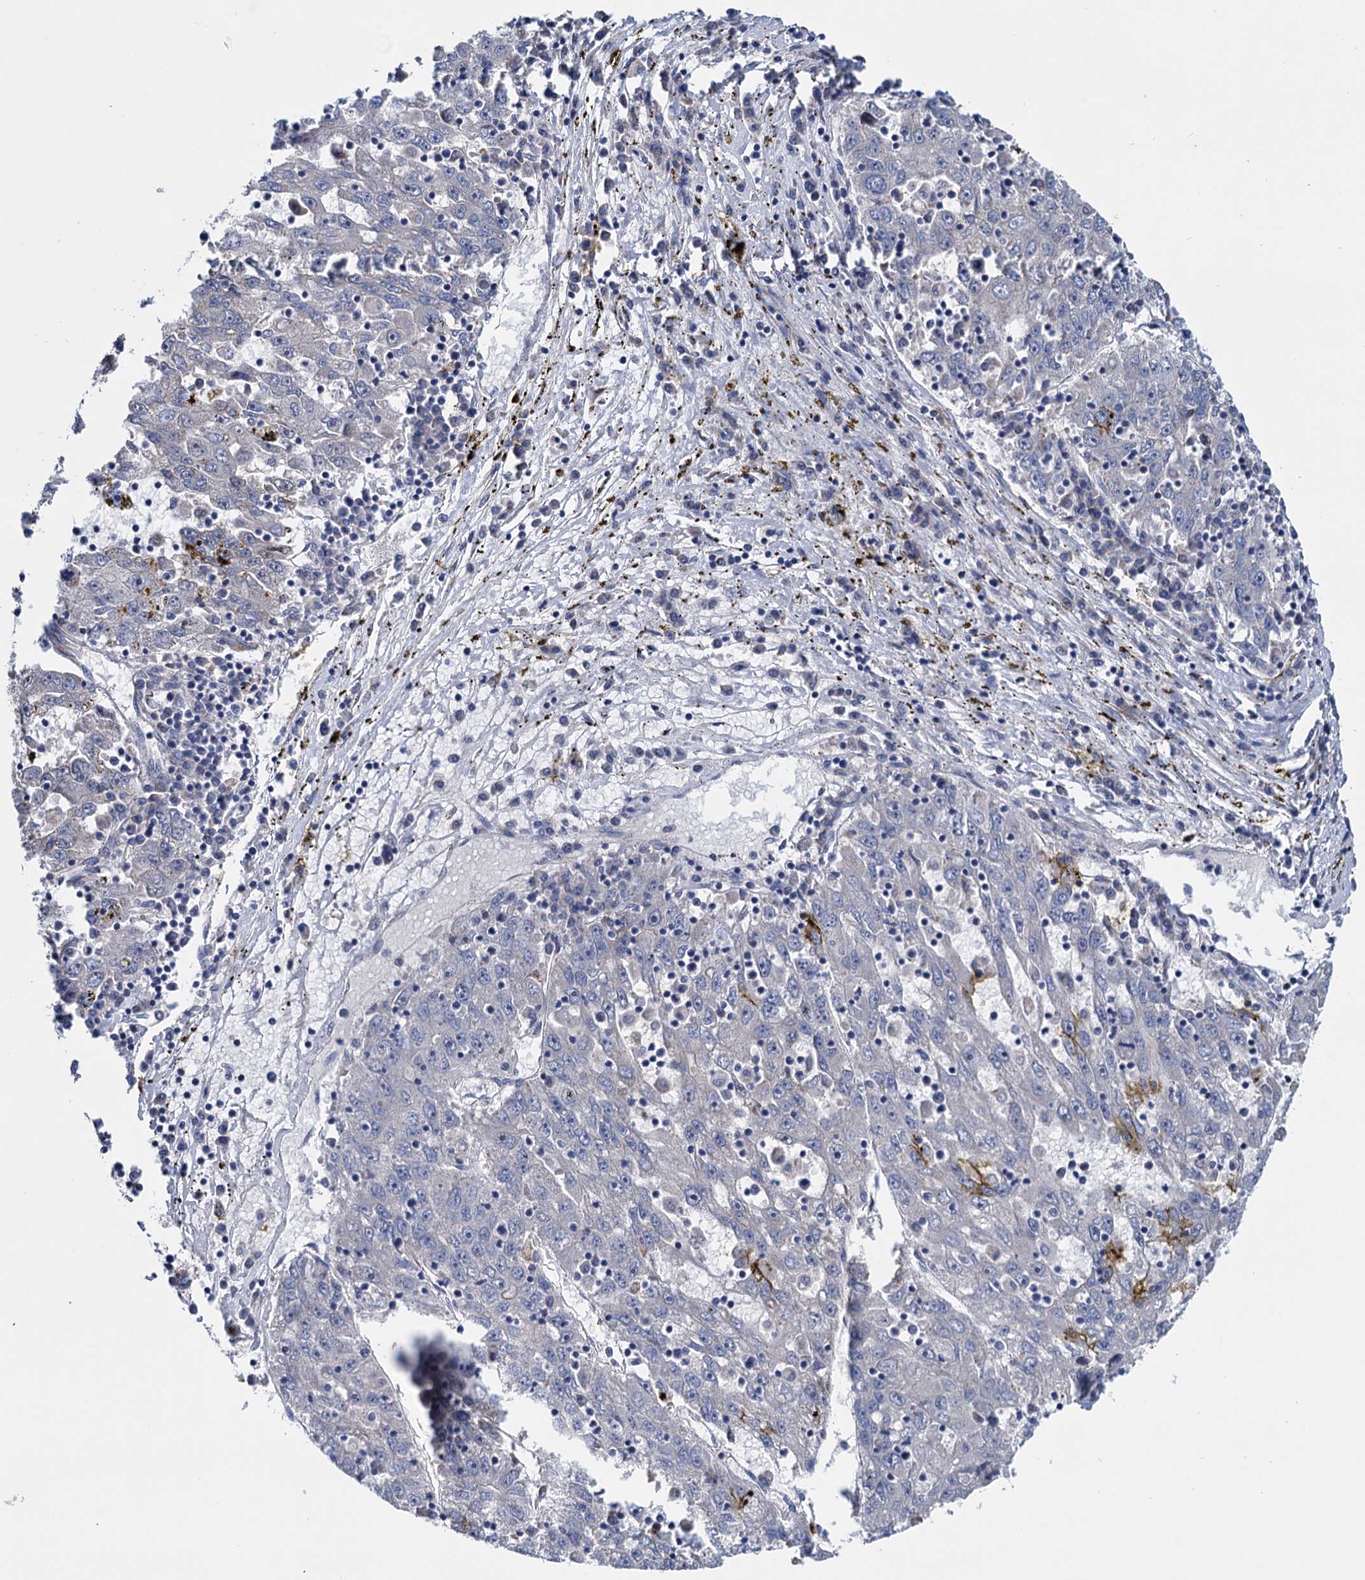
{"staining": {"intensity": "negative", "quantity": "none", "location": "none"}, "tissue": "liver cancer", "cell_type": "Tumor cells", "image_type": "cancer", "snomed": [{"axis": "morphology", "description": "Carcinoma, Hepatocellular, NOS"}, {"axis": "topography", "description": "Liver"}], "caption": "The histopathology image shows no staining of tumor cells in hepatocellular carcinoma (liver).", "gene": "EYA4", "patient": {"sex": "male", "age": 49}}